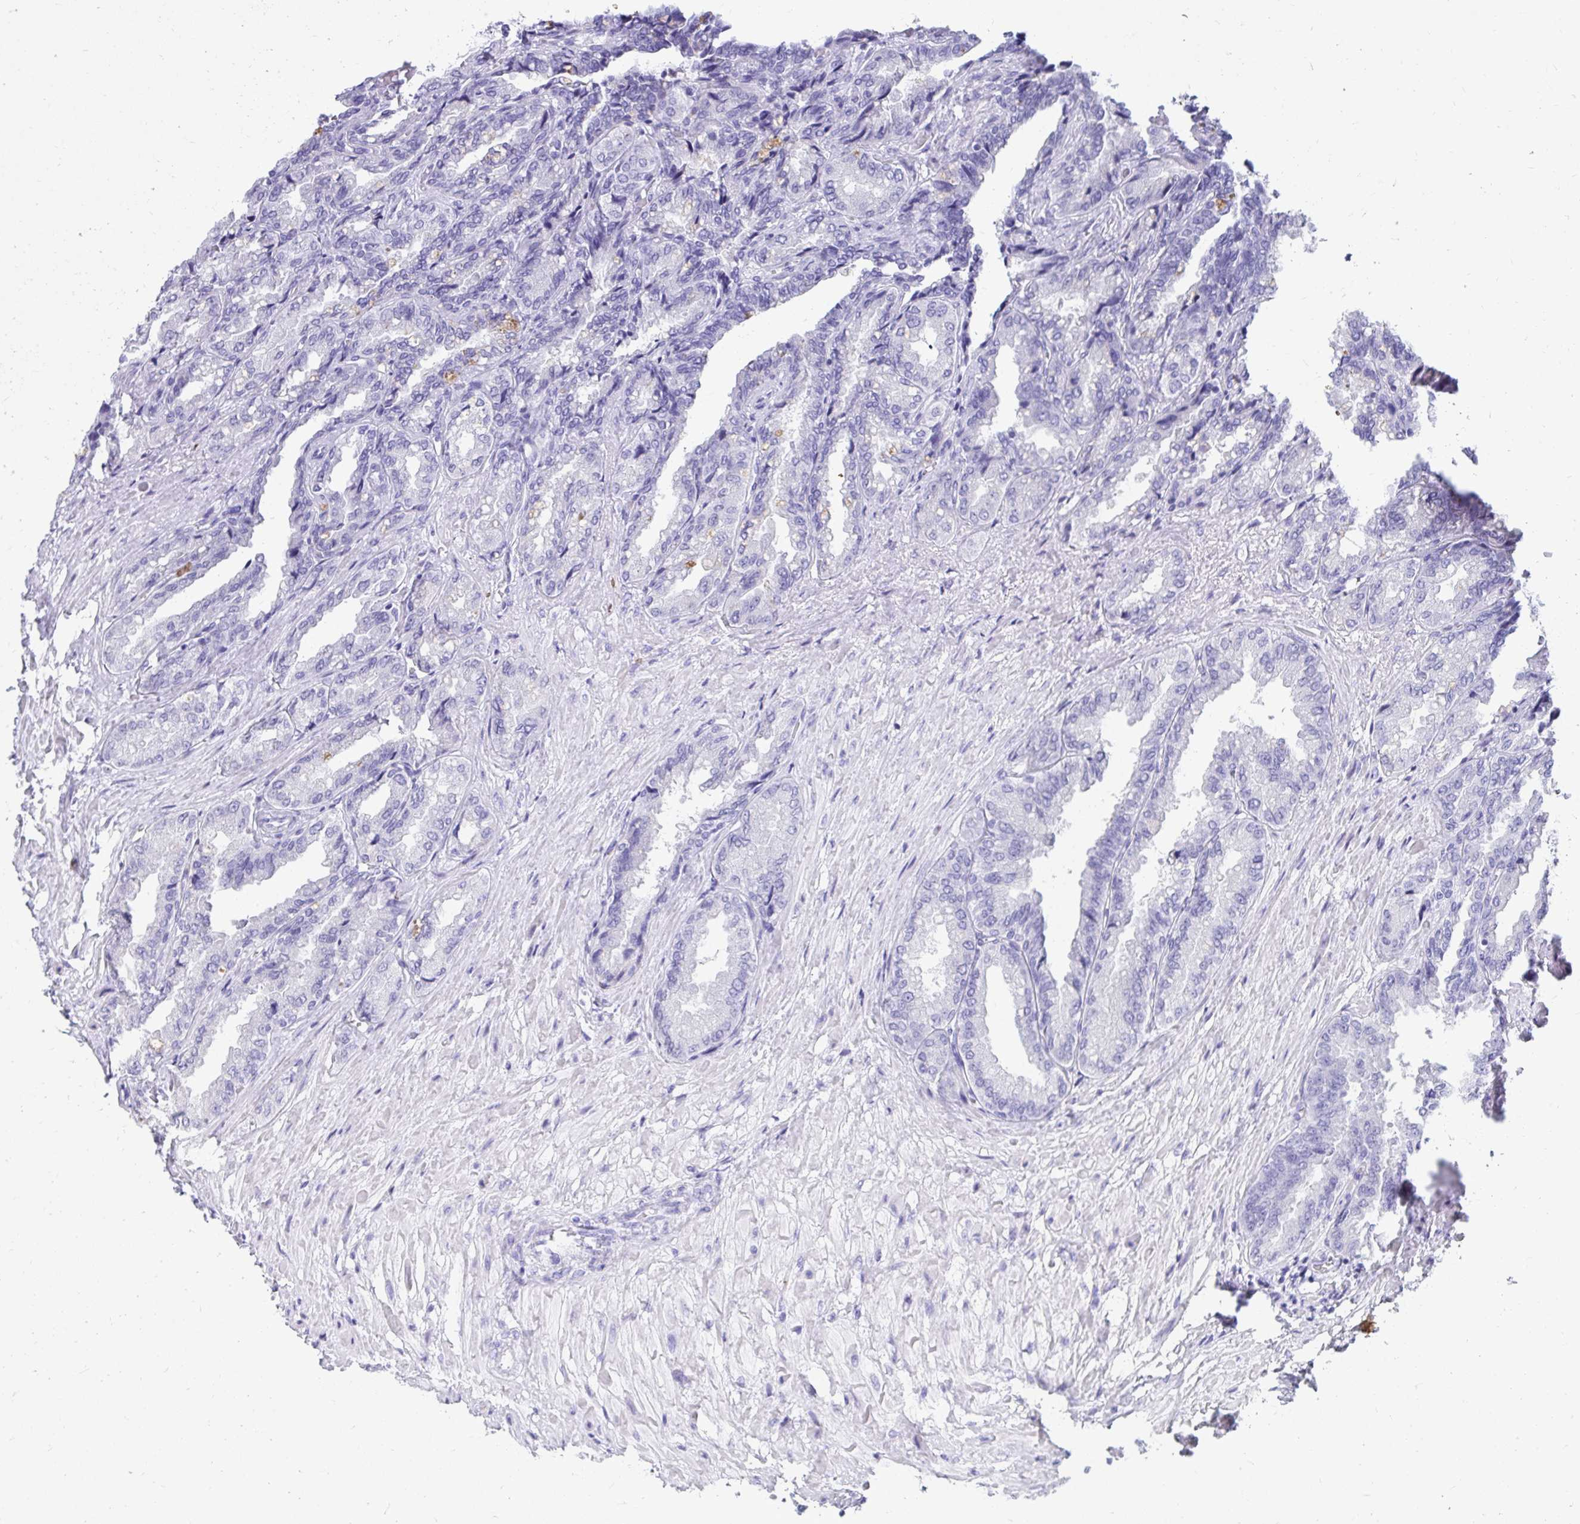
{"staining": {"intensity": "negative", "quantity": "none", "location": "none"}, "tissue": "seminal vesicle", "cell_type": "Glandular cells", "image_type": "normal", "snomed": [{"axis": "morphology", "description": "Normal tissue, NOS"}, {"axis": "topography", "description": "Seminal veicle"}], "caption": "Seminal vesicle was stained to show a protein in brown. There is no significant expression in glandular cells. (DAB (3,3'-diaminobenzidine) immunohistochemistry (IHC), high magnification).", "gene": "DPEP3", "patient": {"sex": "male", "age": 68}}